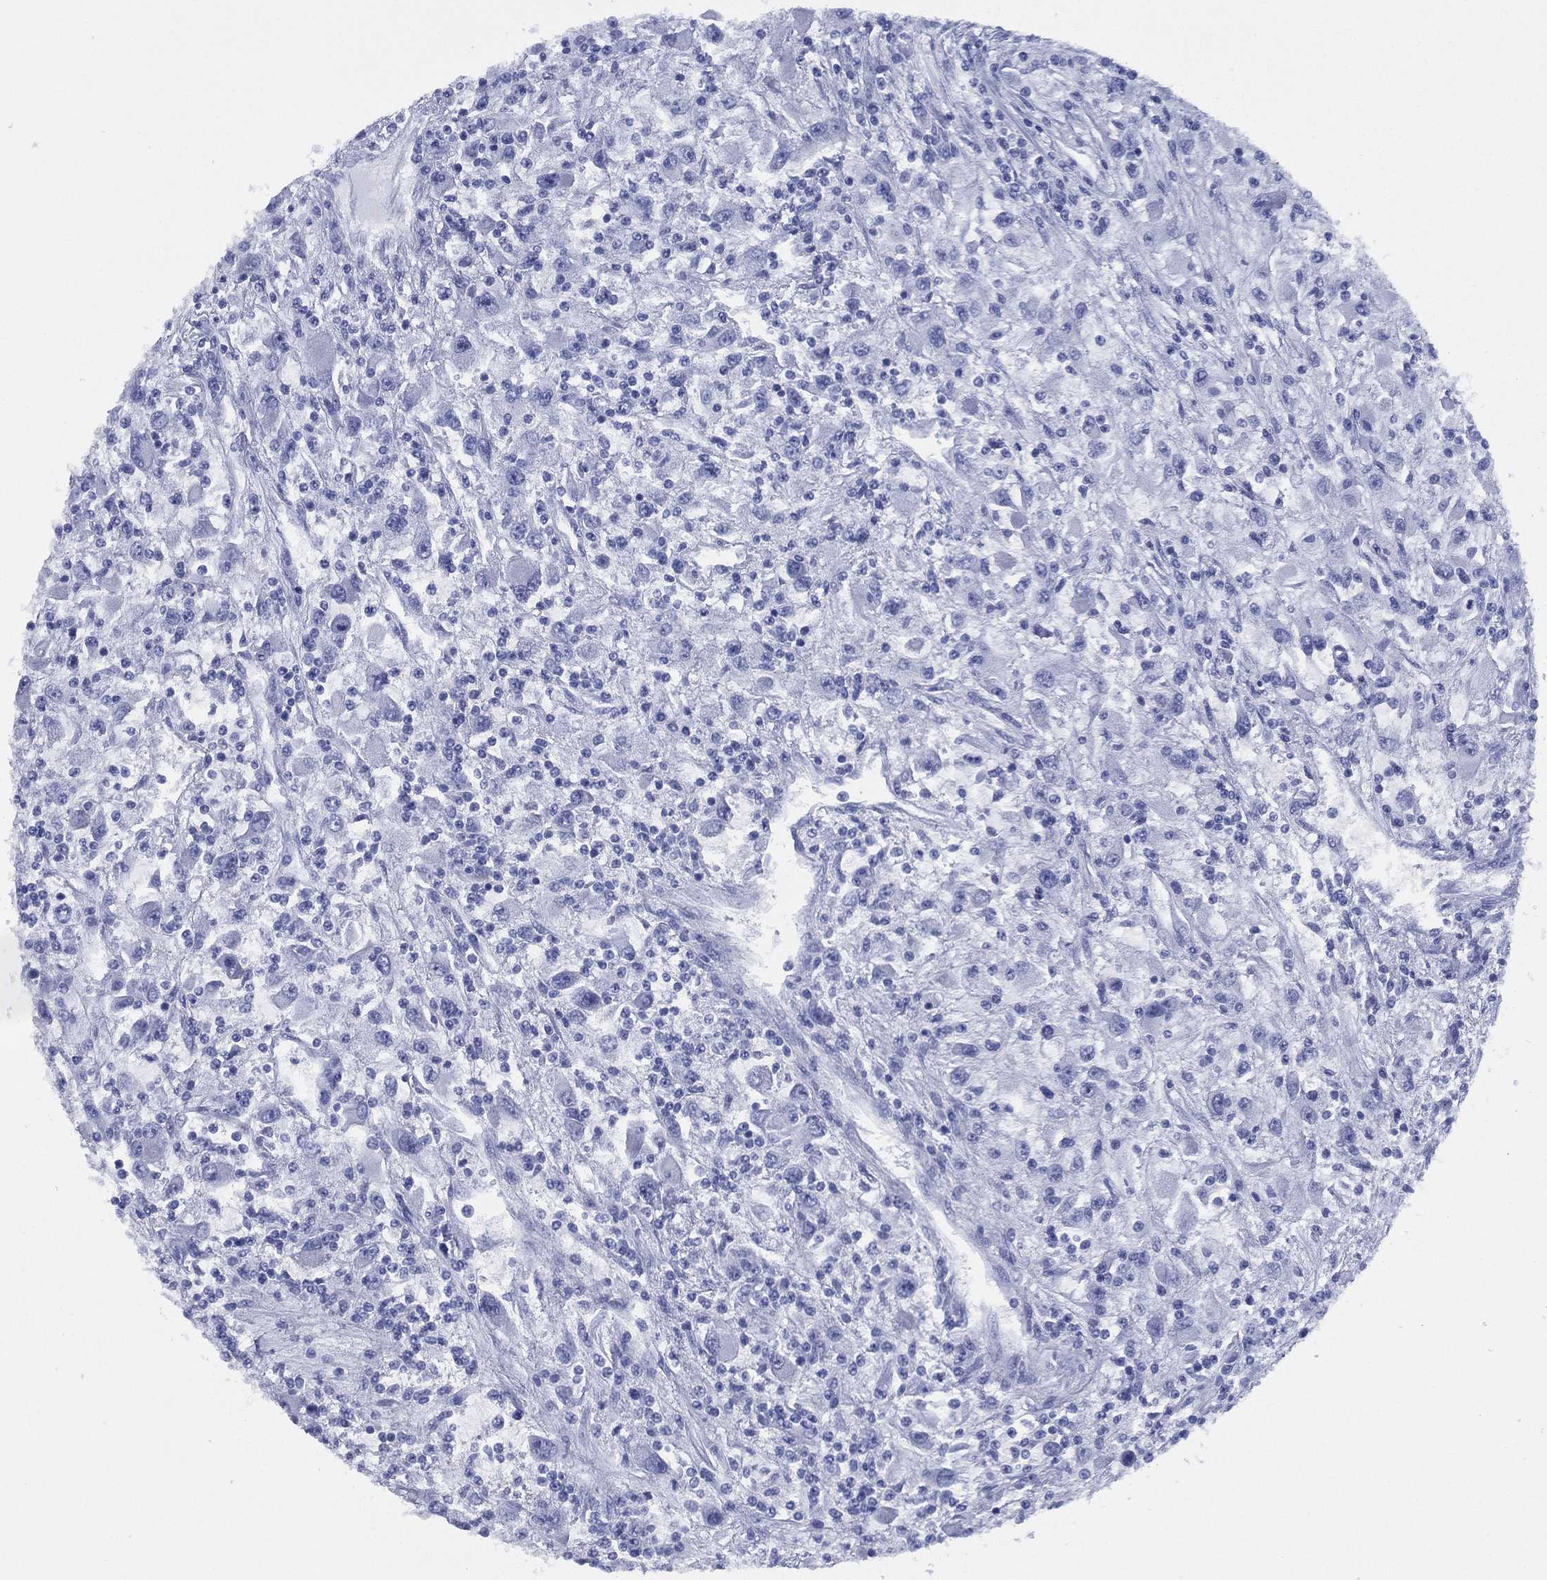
{"staining": {"intensity": "negative", "quantity": "none", "location": "none"}, "tissue": "renal cancer", "cell_type": "Tumor cells", "image_type": "cancer", "snomed": [{"axis": "morphology", "description": "Adenocarcinoma, NOS"}, {"axis": "topography", "description": "Kidney"}], "caption": "There is no significant expression in tumor cells of adenocarcinoma (renal). (DAB IHC, high magnification).", "gene": "TMEM252", "patient": {"sex": "female", "age": 67}}